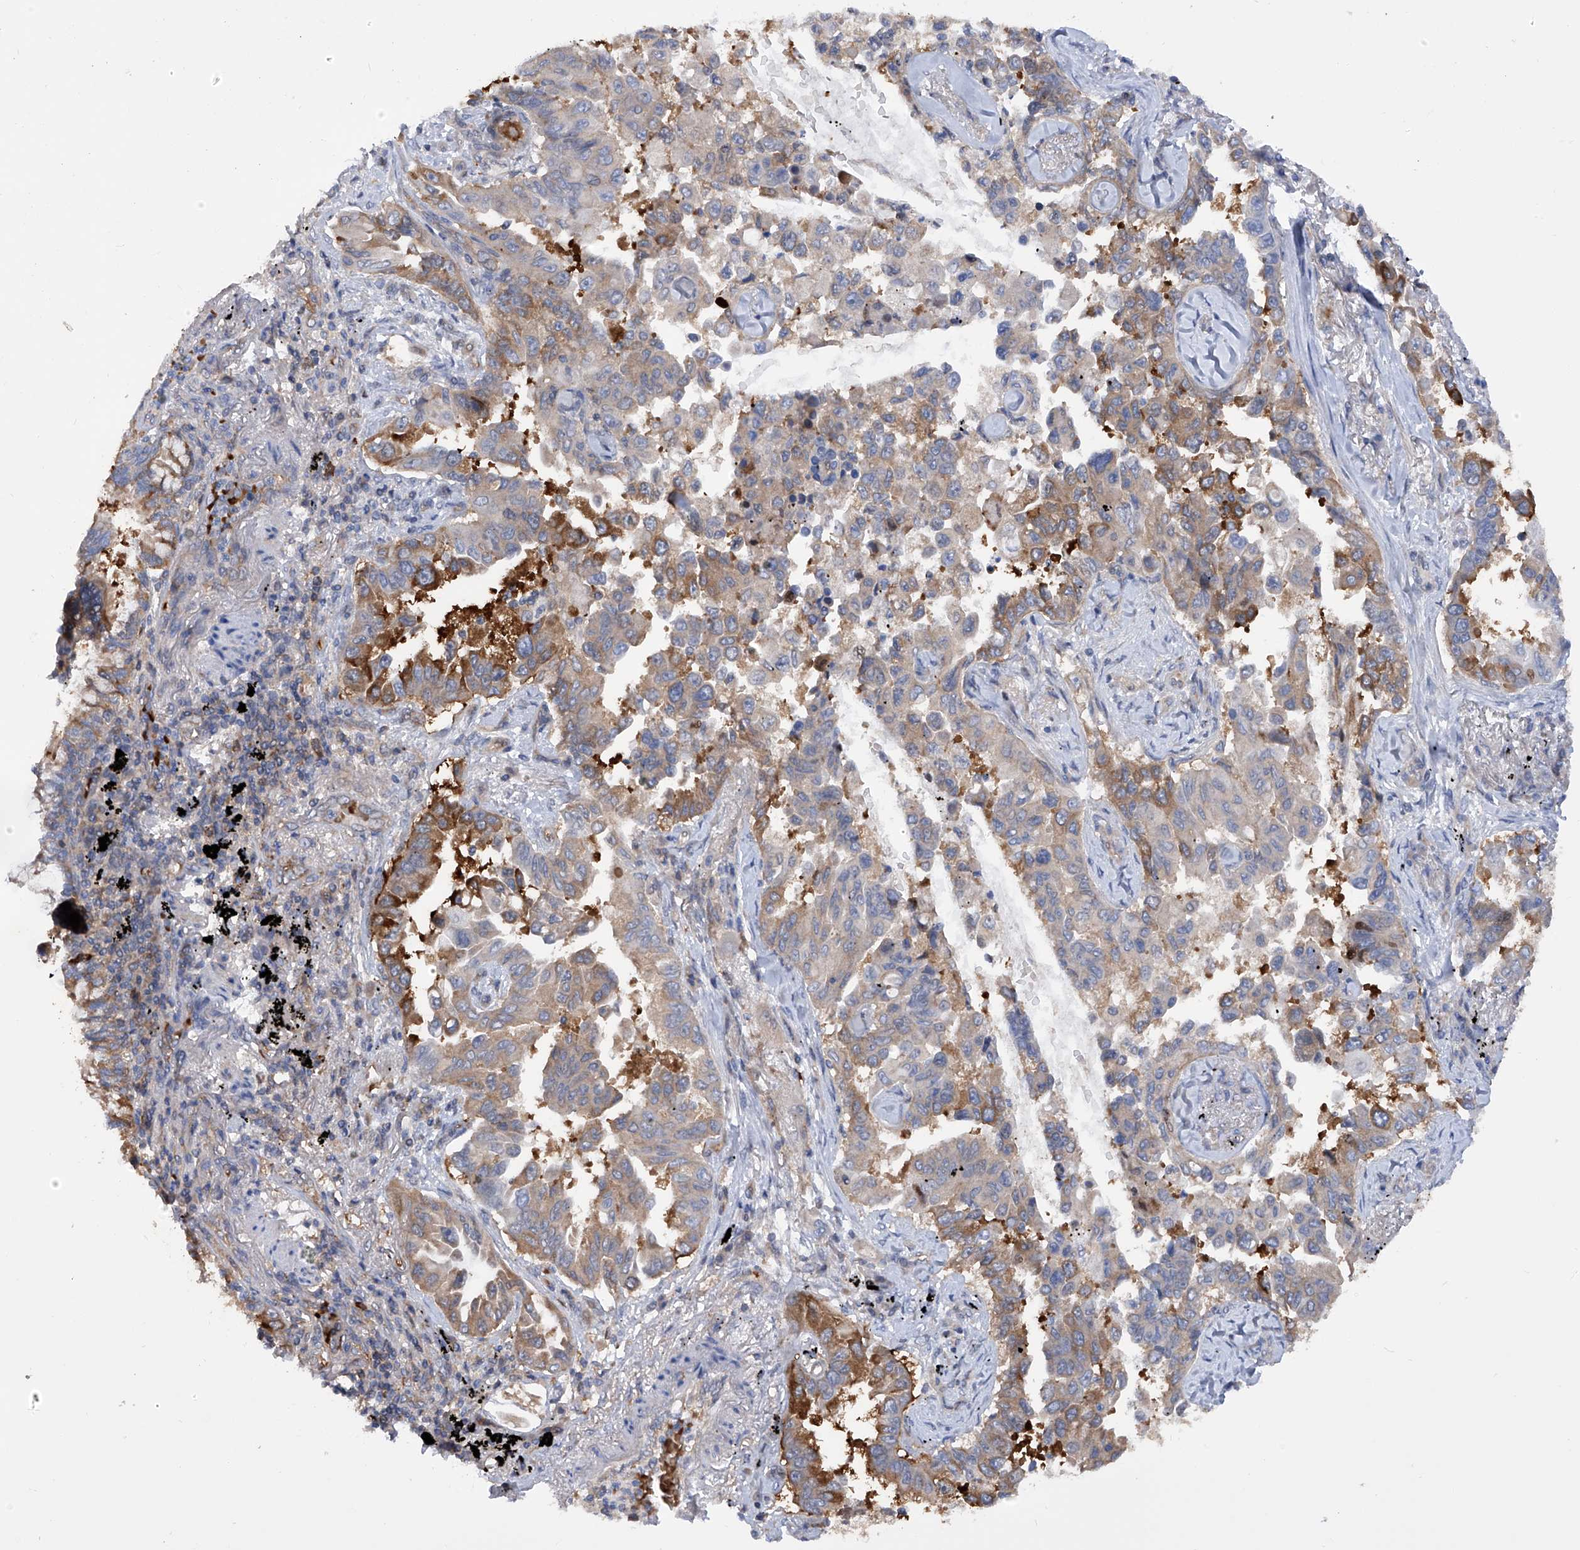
{"staining": {"intensity": "moderate", "quantity": "25%-75%", "location": "cytoplasmic/membranous"}, "tissue": "lung cancer", "cell_type": "Tumor cells", "image_type": "cancer", "snomed": [{"axis": "morphology", "description": "Adenocarcinoma, NOS"}, {"axis": "topography", "description": "Lung"}], "caption": "This photomicrograph shows lung adenocarcinoma stained with immunohistochemistry to label a protein in brown. The cytoplasmic/membranous of tumor cells show moderate positivity for the protein. Nuclei are counter-stained blue.", "gene": "NUDT17", "patient": {"sex": "female", "age": 67}}